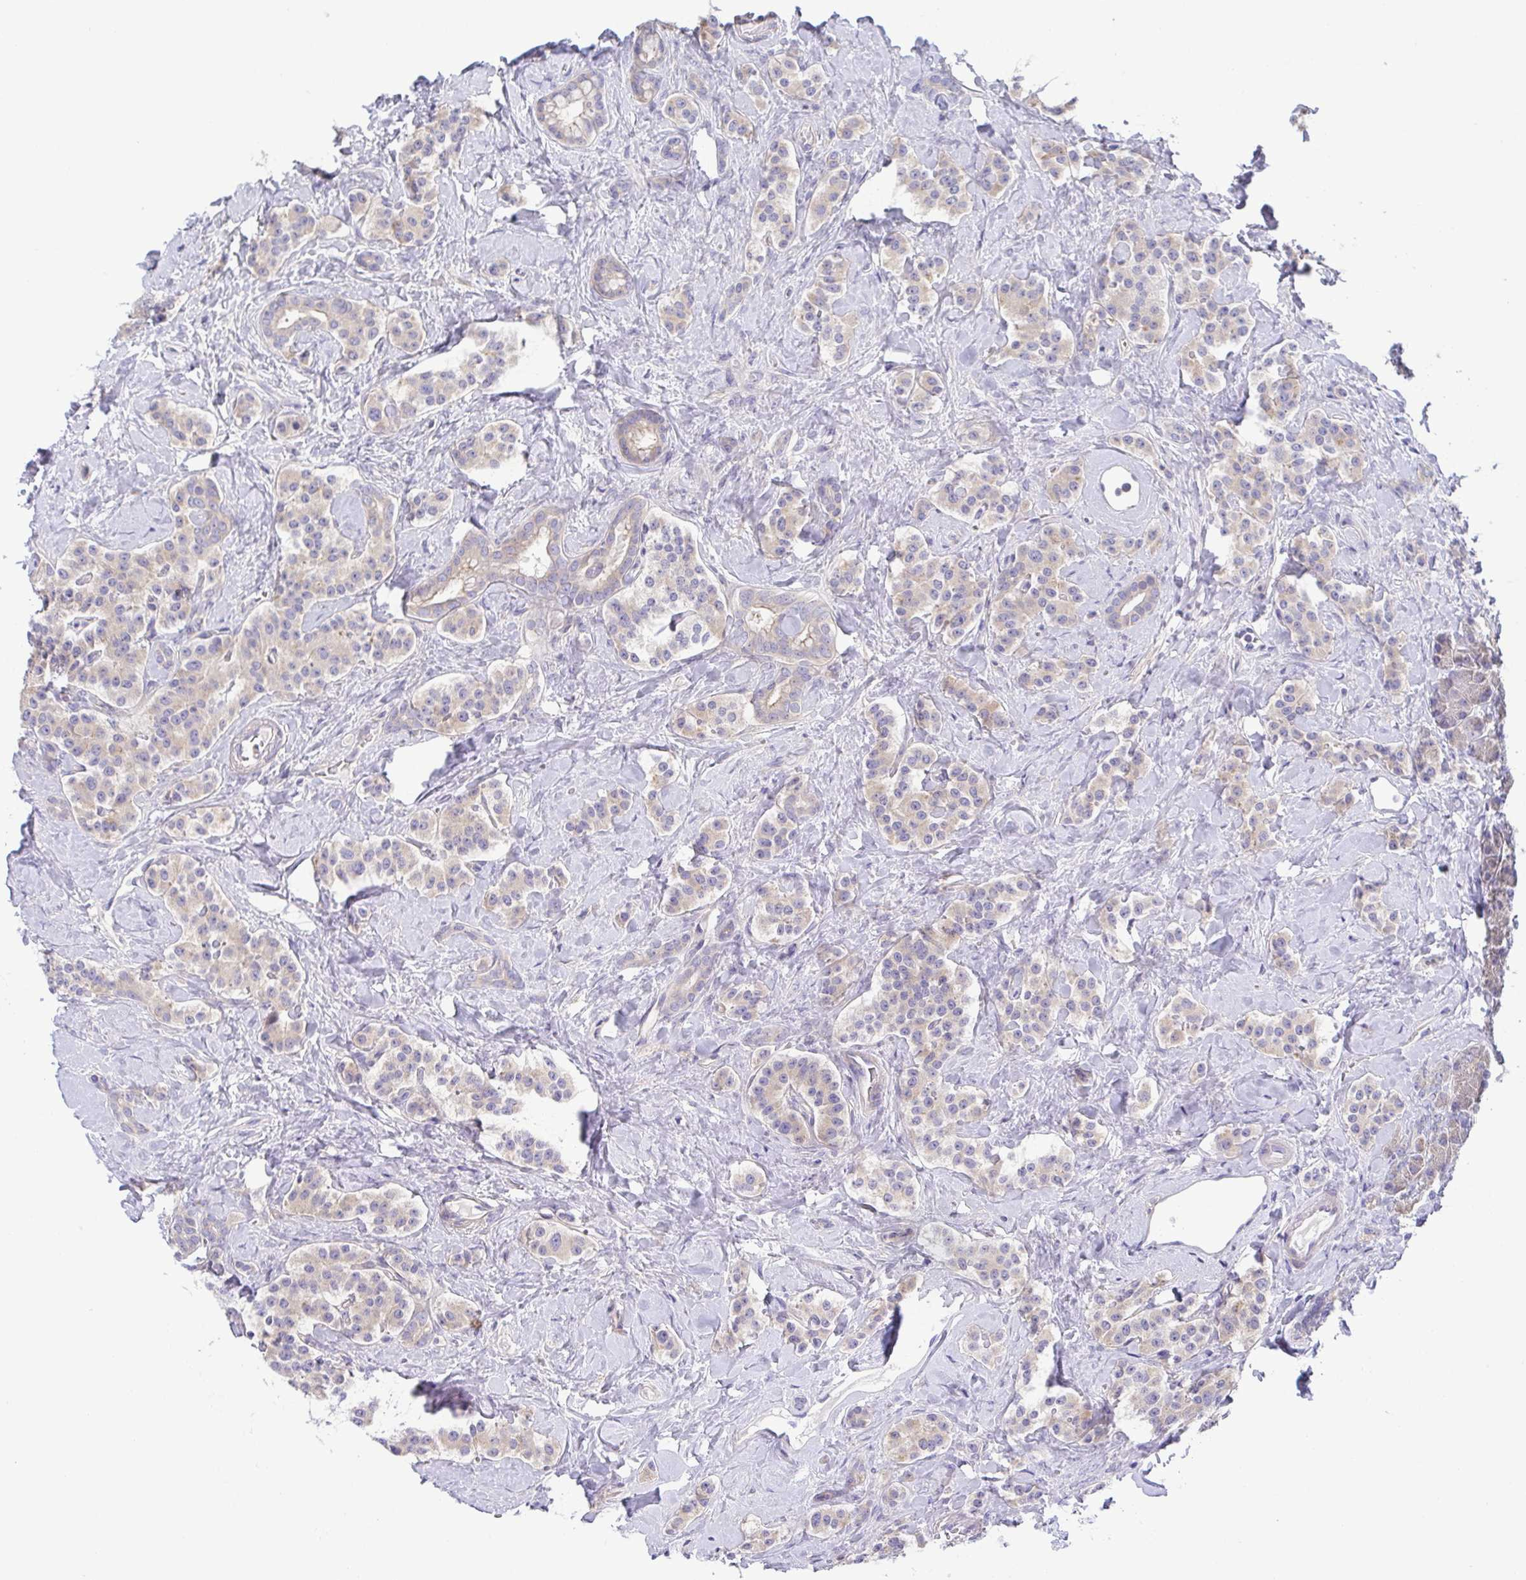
{"staining": {"intensity": "weak", "quantity": "25%-75%", "location": "cytoplasmic/membranous"}, "tissue": "carcinoid", "cell_type": "Tumor cells", "image_type": "cancer", "snomed": [{"axis": "morphology", "description": "Normal tissue, NOS"}, {"axis": "morphology", "description": "Carcinoid, malignant, NOS"}, {"axis": "topography", "description": "Pancreas"}], "caption": "Immunohistochemistry of human malignant carcinoid displays low levels of weak cytoplasmic/membranous staining in about 25%-75% of tumor cells.", "gene": "LMF2", "patient": {"sex": "male", "age": 36}}